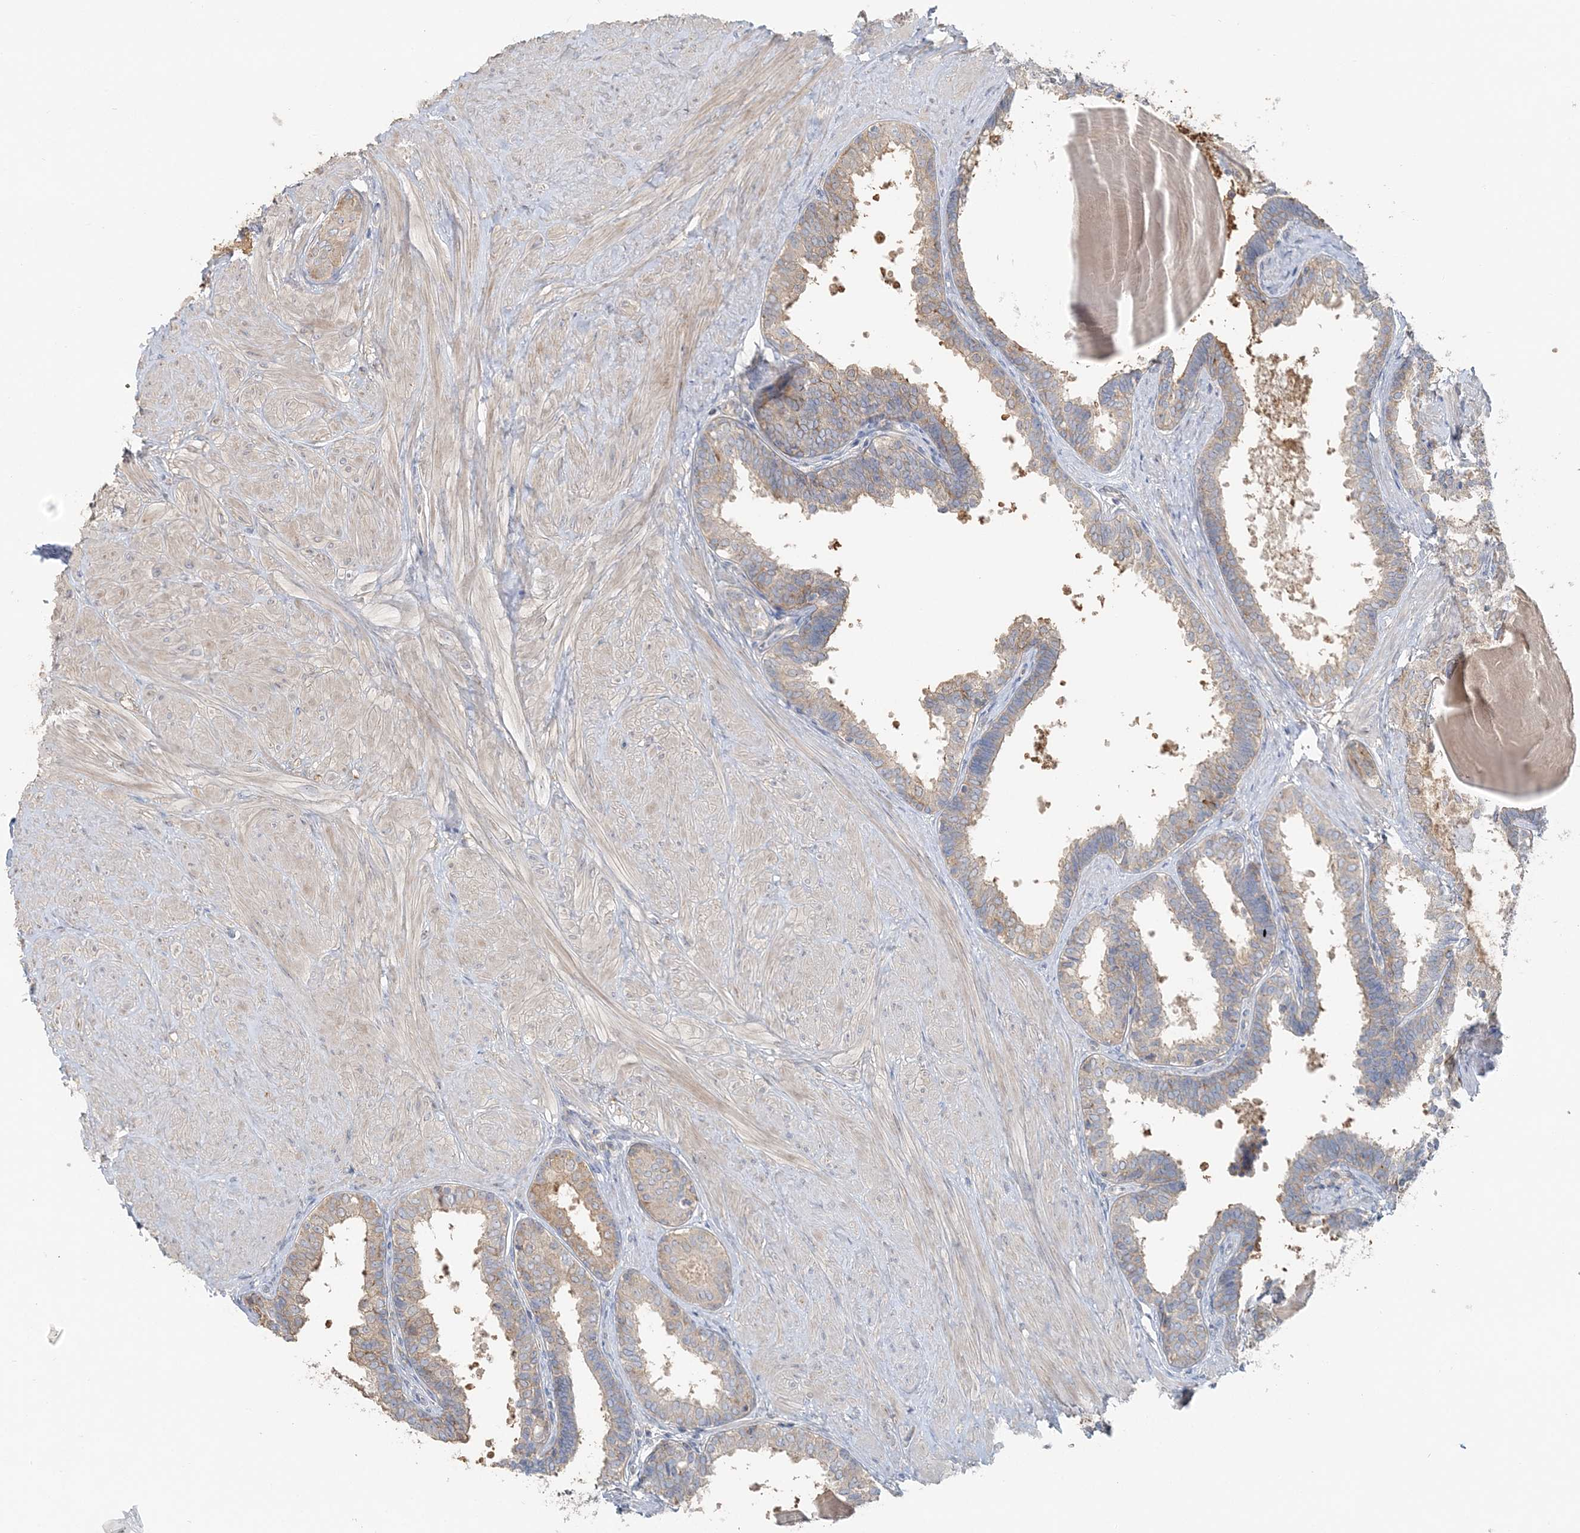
{"staining": {"intensity": "moderate", "quantity": "25%-75%", "location": "cytoplasmic/membranous"}, "tissue": "prostate", "cell_type": "Glandular cells", "image_type": "normal", "snomed": [{"axis": "morphology", "description": "Normal tissue, NOS"}, {"axis": "topography", "description": "Prostate"}], "caption": "This photomicrograph exhibits immunohistochemistry staining of benign prostate, with medium moderate cytoplasmic/membranous expression in about 25%-75% of glandular cells.", "gene": "TBC1D5", "patient": {"sex": "male", "age": 48}}